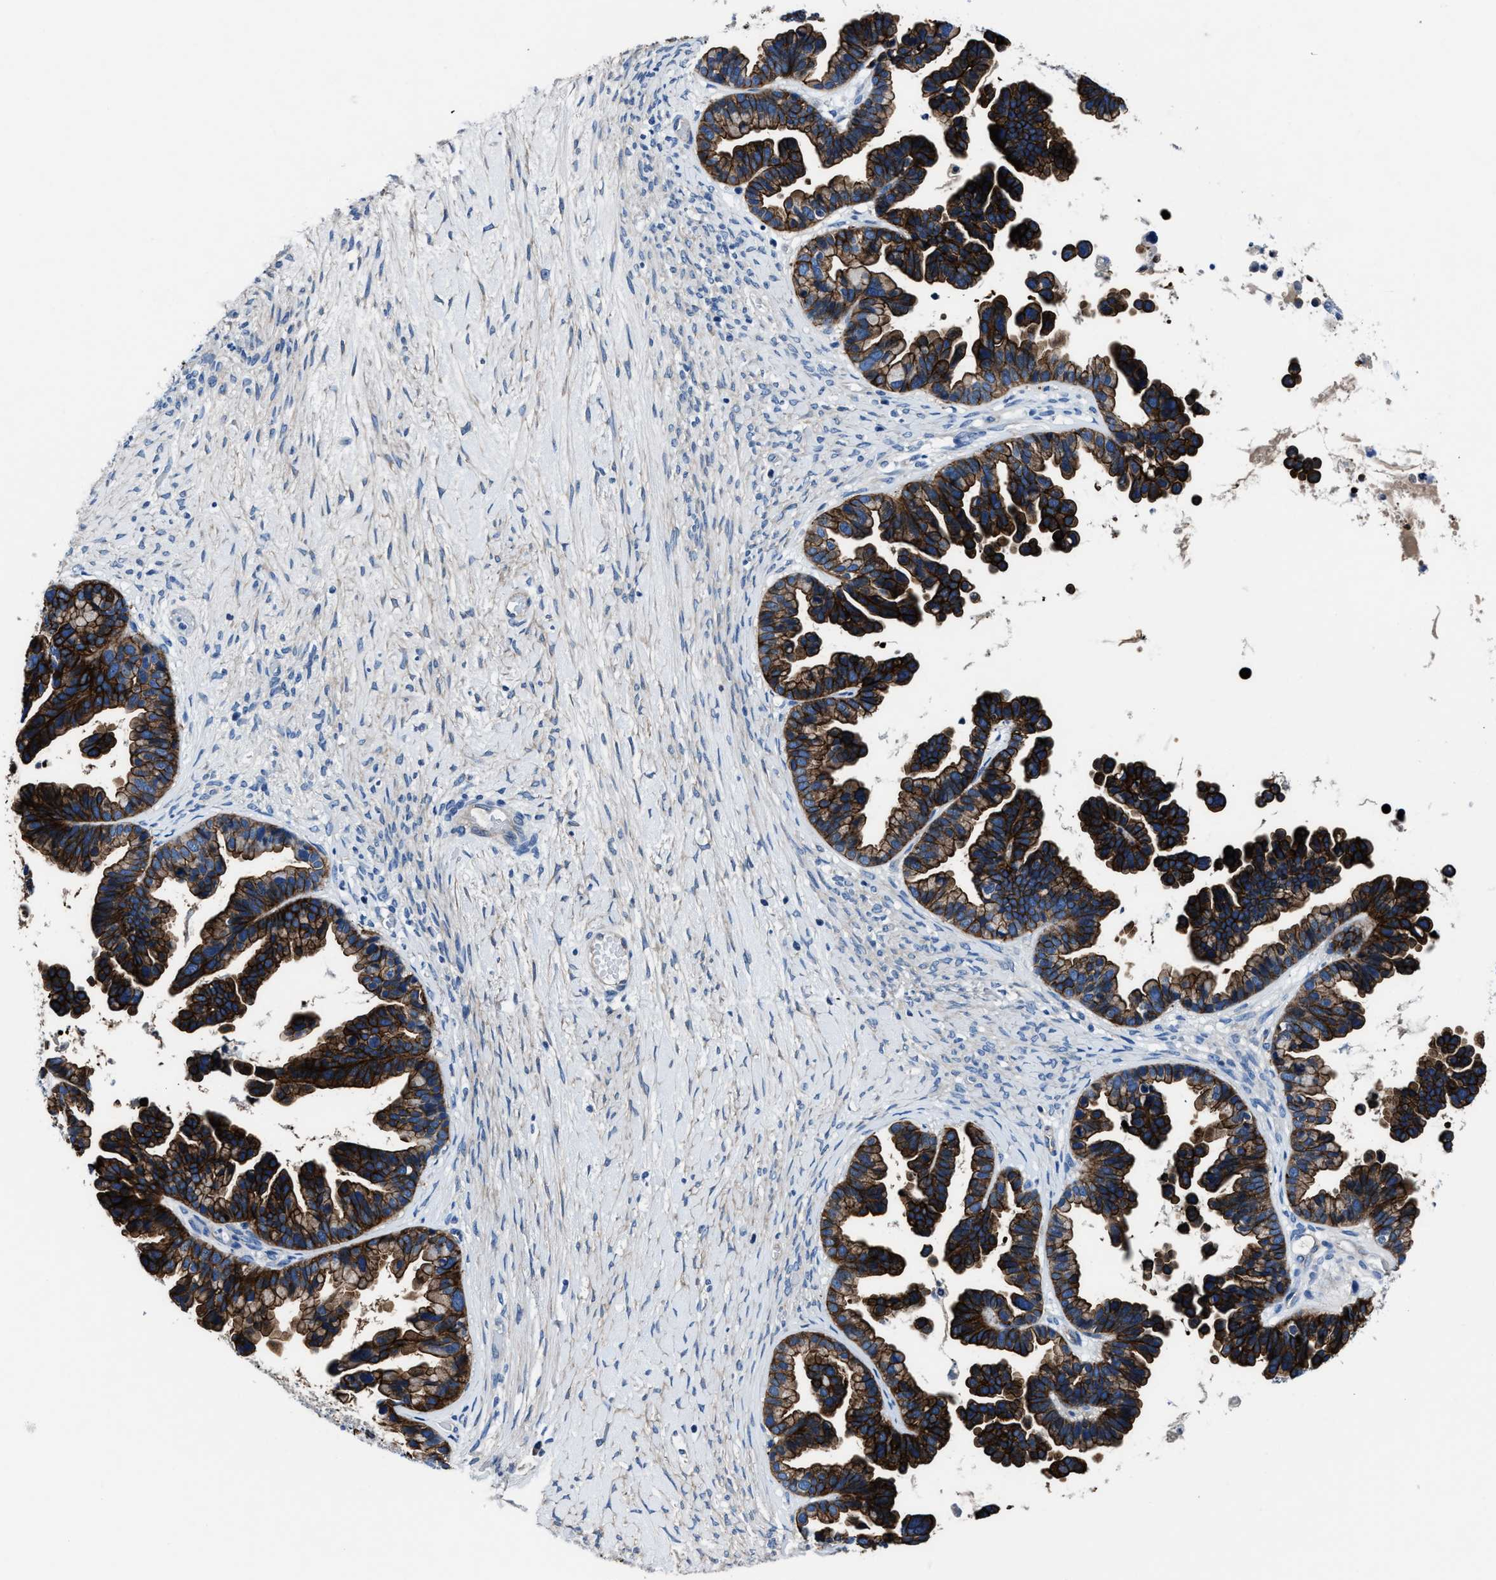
{"staining": {"intensity": "strong", "quantity": ">75%", "location": "cytoplasmic/membranous"}, "tissue": "ovarian cancer", "cell_type": "Tumor cells", "image_type": "cancer", "snomed": [{"axis": "morphology", "description": "Cystadenocarcinoma, serous, NOS"}, {"axis": "topography", "description": "Ovary"}], "caption": "Ovarian cancer (serous cystadenocarcinoma) stained for a protein (brown) reveals strong cytoplasmic/membranous positive expression in about >75% of tumor cells.", "gene": "LMO7", "patient": {"sex": "female", "age": 56}}